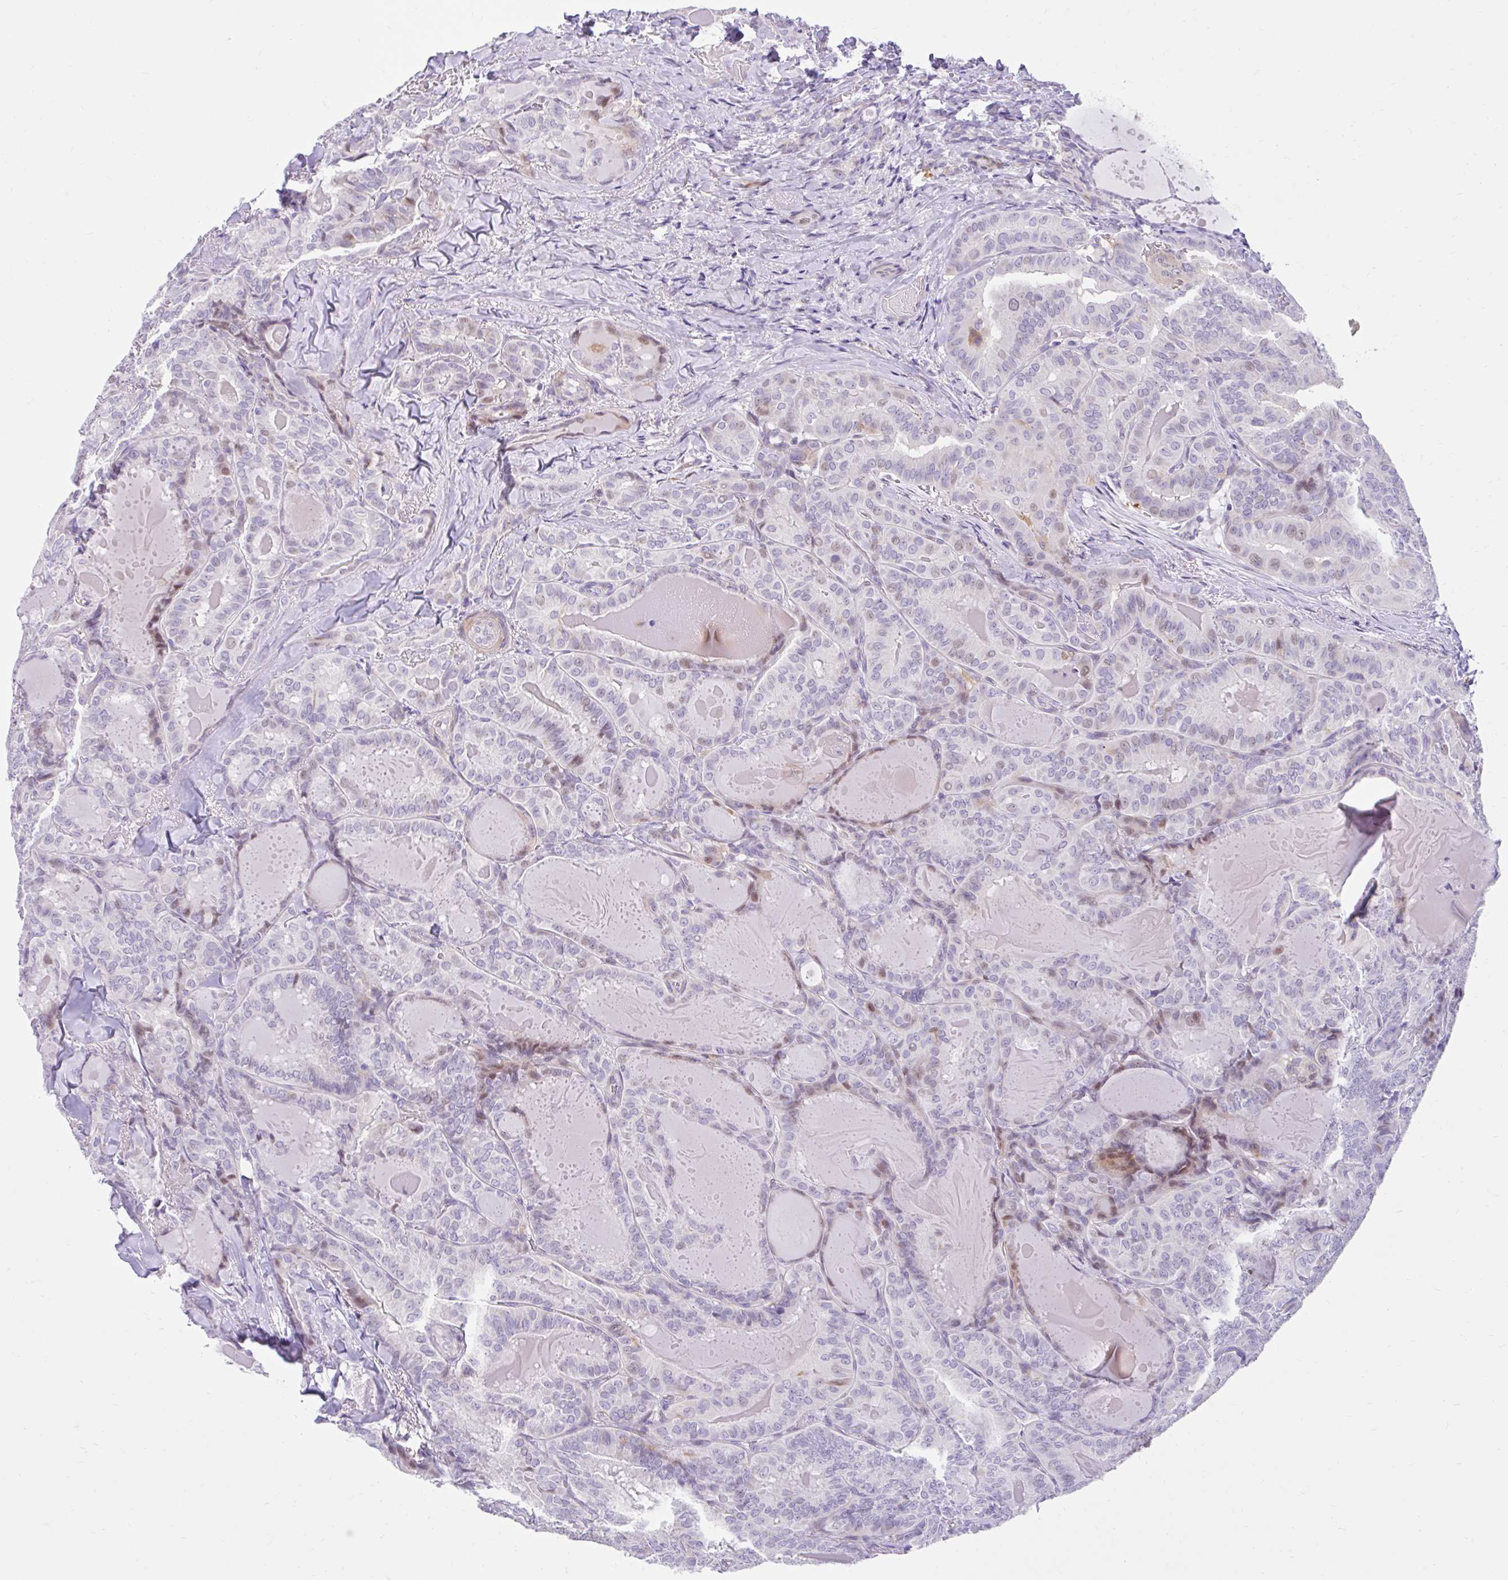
{"staining": {"intensity": "moderate", "quantity": "<25%", "location": "cytoplasmic/membranous,nuclear"}, "tissue": "thyroid cancer", "cell_type": "Tumor cells", "image_type": "cancer", "snomed": [{"axis": "morphology", "description": "Papillary adenocarcinoma, NOS"}, {"axis": "topography", "description": "Thyroid gland"}], "caption": "Immunohistochemical staining of thyroid papillary adenocarcinoma exhibits low levels of moderate cytoplasmic/membranous and nuclear staining in about <25% of tumor cells. The staining was performed using DAB to visualize the protein expression in brown, while the nuclei were stained in blue with hematoxylin (Magnification: 20x).", "gene": "NHLH2", "patient": {"sex": "female", "age": 68}}